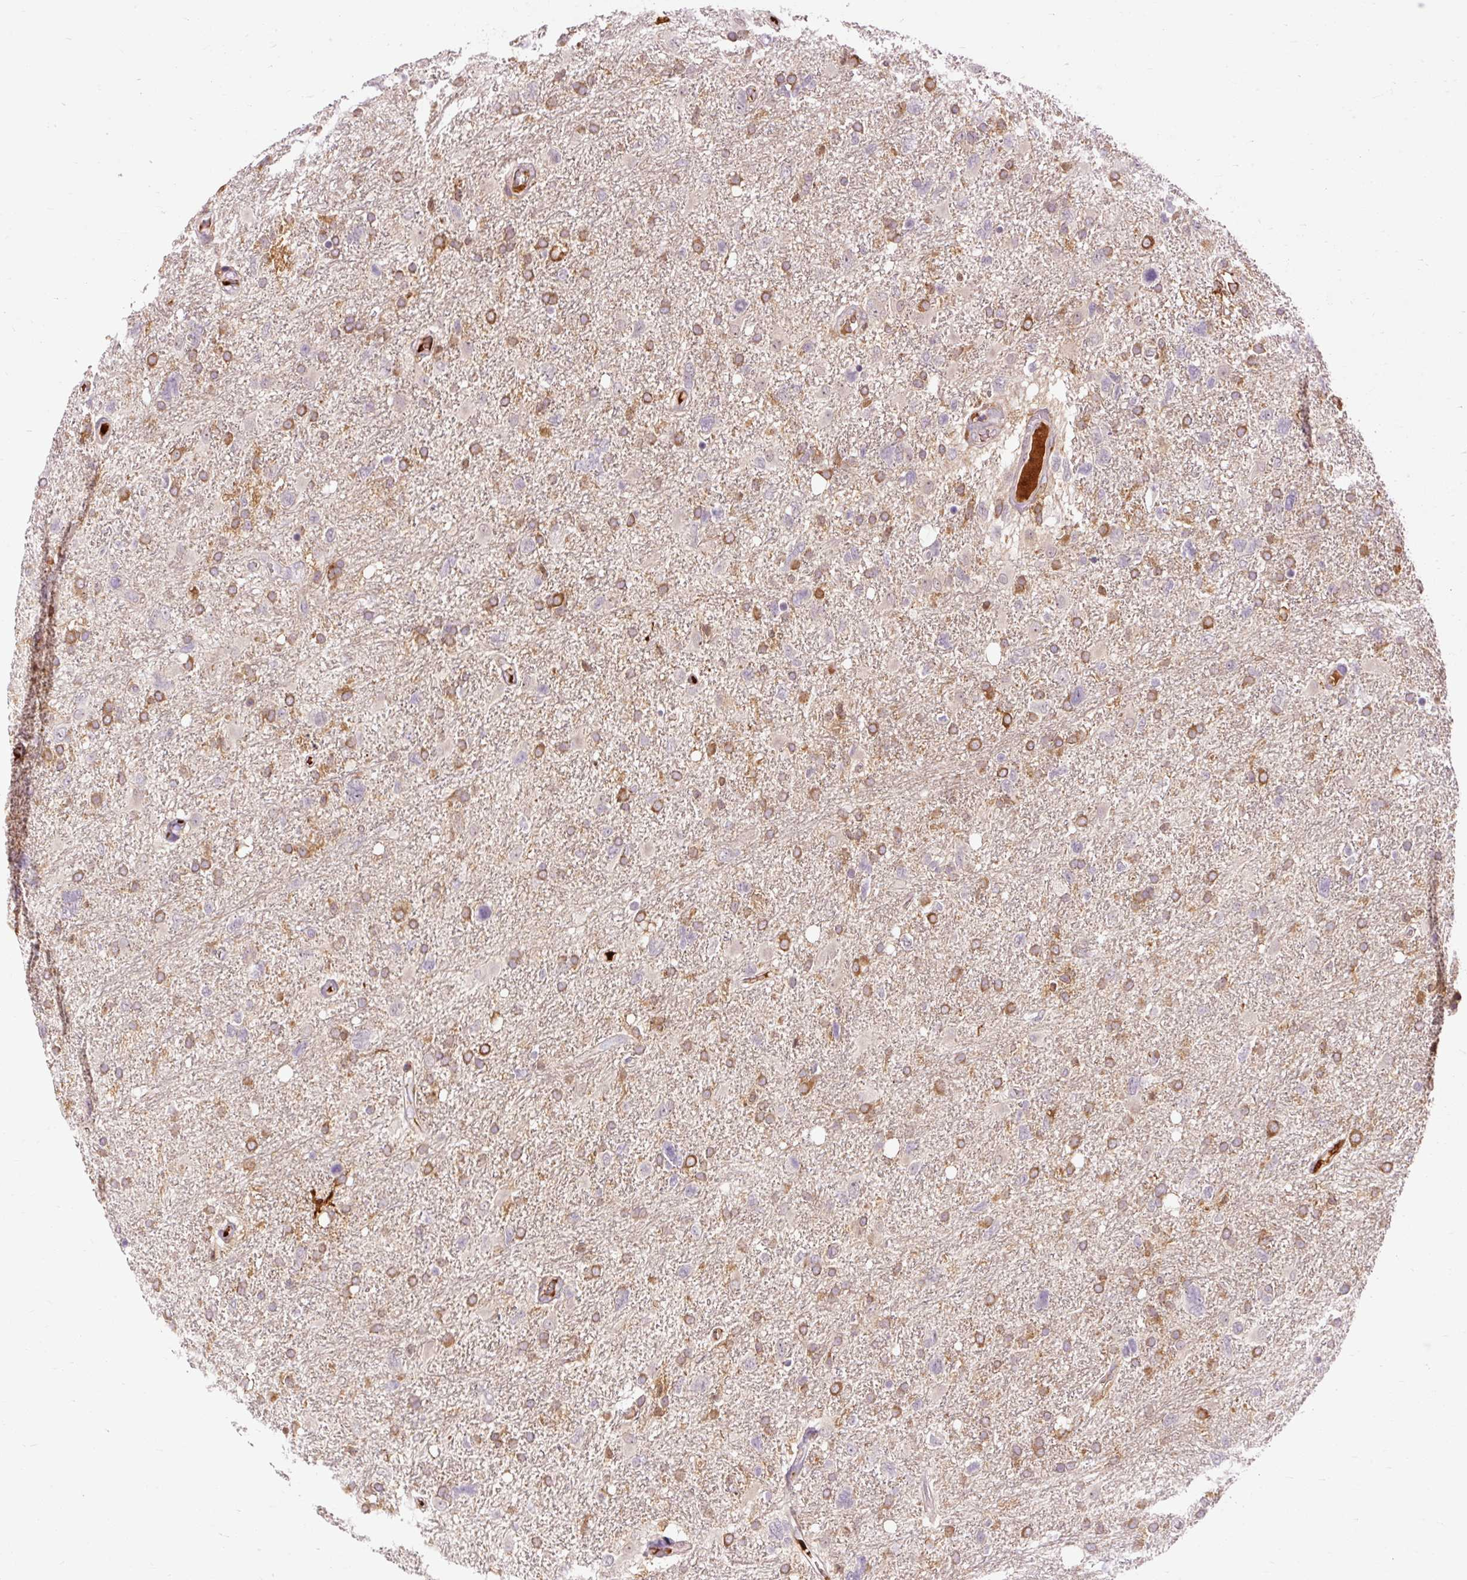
{"staining": {"intensity": "negative", "quantity": "none", "location": "none"}, "tissue": "glioma", "cell_type": "Tumor cells", "image_type": "cancer", "snomed": [{"axis": "morphology", "description": "Glioma, malignant, High grade"}, {"axis": "topography", "description": "Brain"}], "caption": "Immunohistochemistry (IHC) photomicrograph of human glioma stained for a protein (brown), which demonstrates no expression in tumor cells.", "gene": "CEBPZ", "patient": {"sex": "male", "age": 61}}